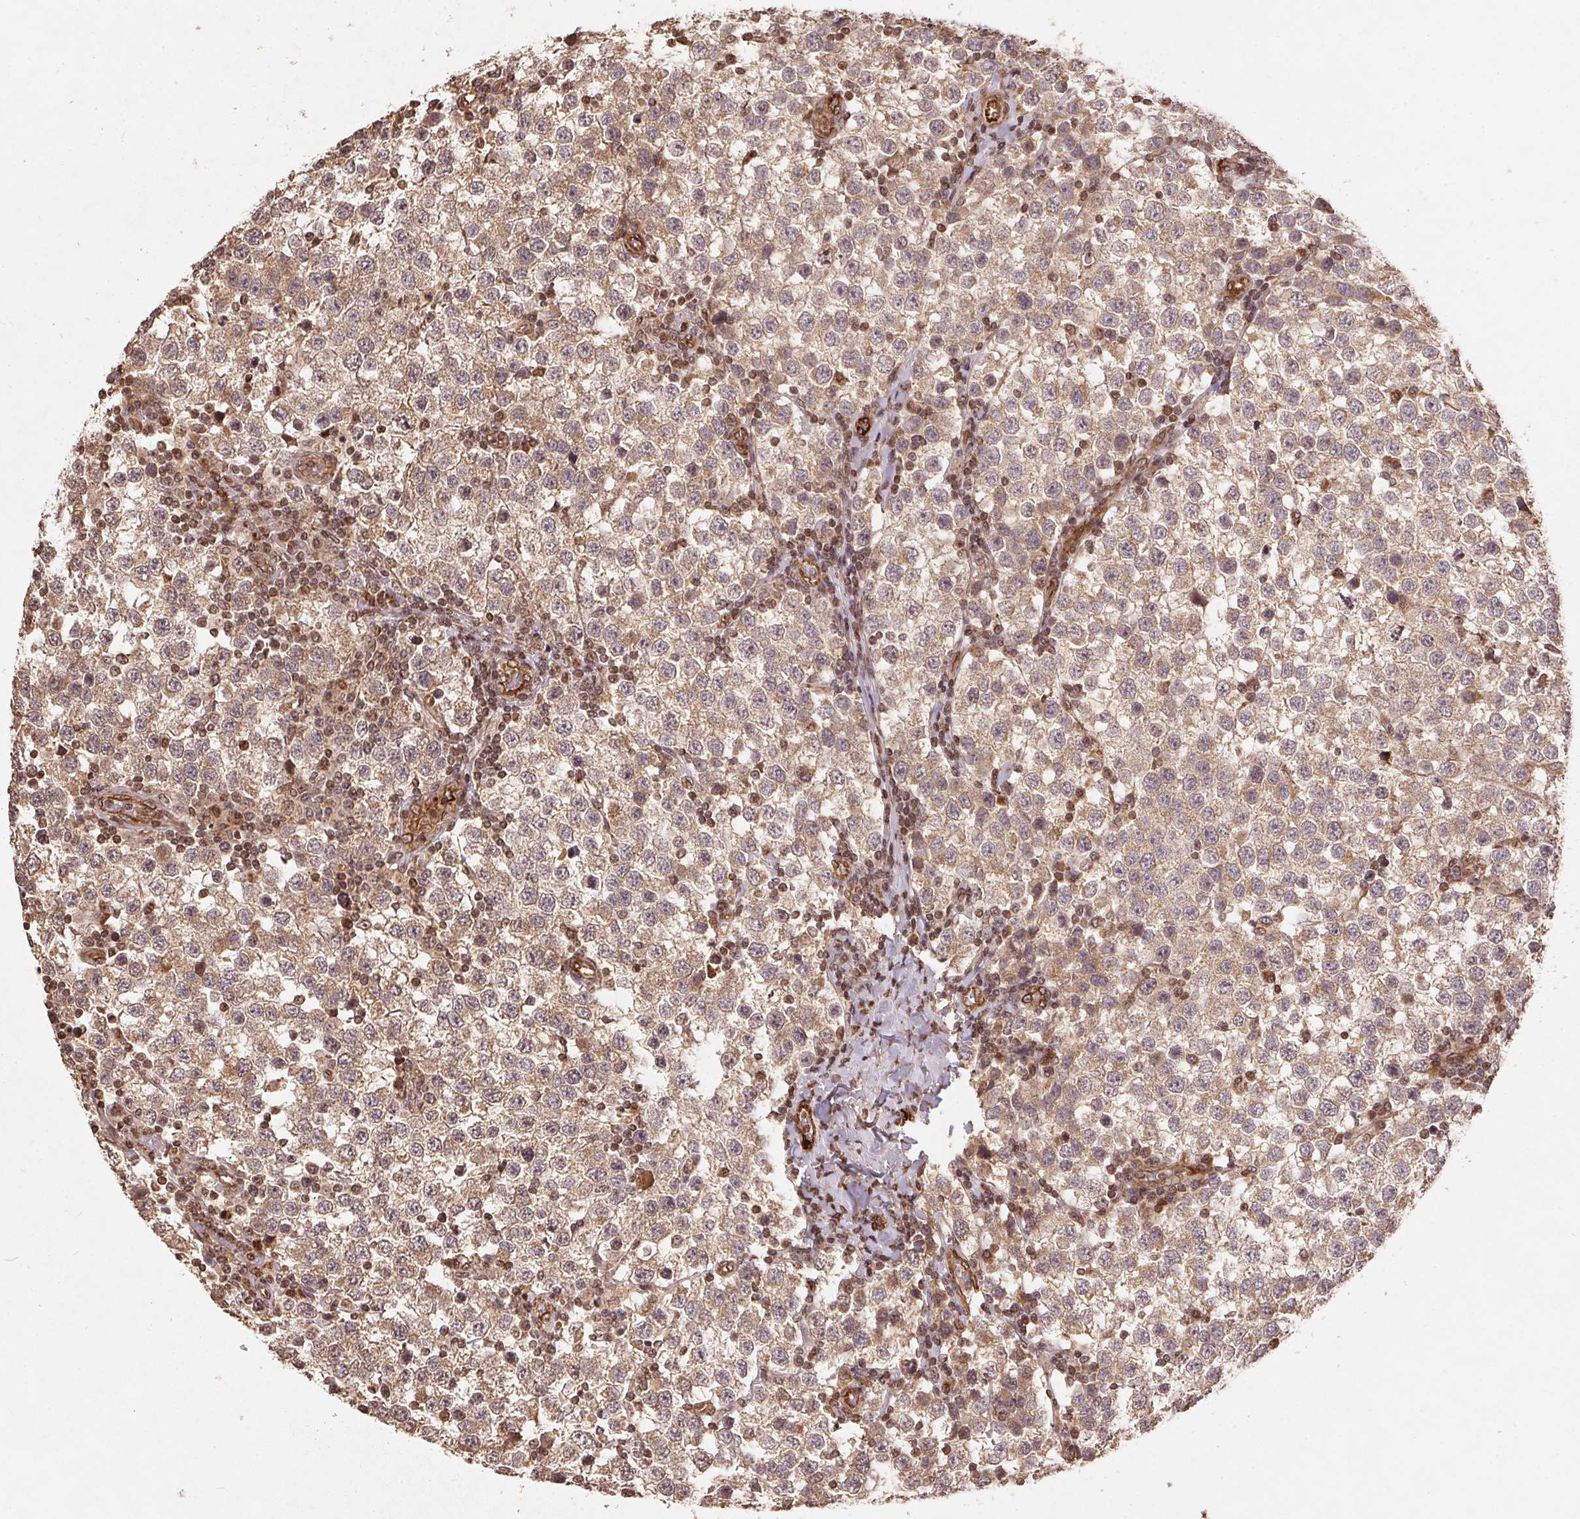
{"staining": {"intensity": "weak", "quantity": ">75%", "location": "cytoplasmic/membranous"}, "tissue": "testis cancer", "cell_type": "Tumor cells", "image_type": "cancer", "snomed": [{"axis": "morphology", "description": "Seminoma, NOS"}, {"axis": "topography", "description": "Testis"}], "caption": "This is a photomicrograph of IHC staining of testis cancer (seminoma), which shows weak staining in the cytoplasmic/membranous of tumor cells.", "gene": "SPRED2", "patient": {"sex": "male", "age": 34}}